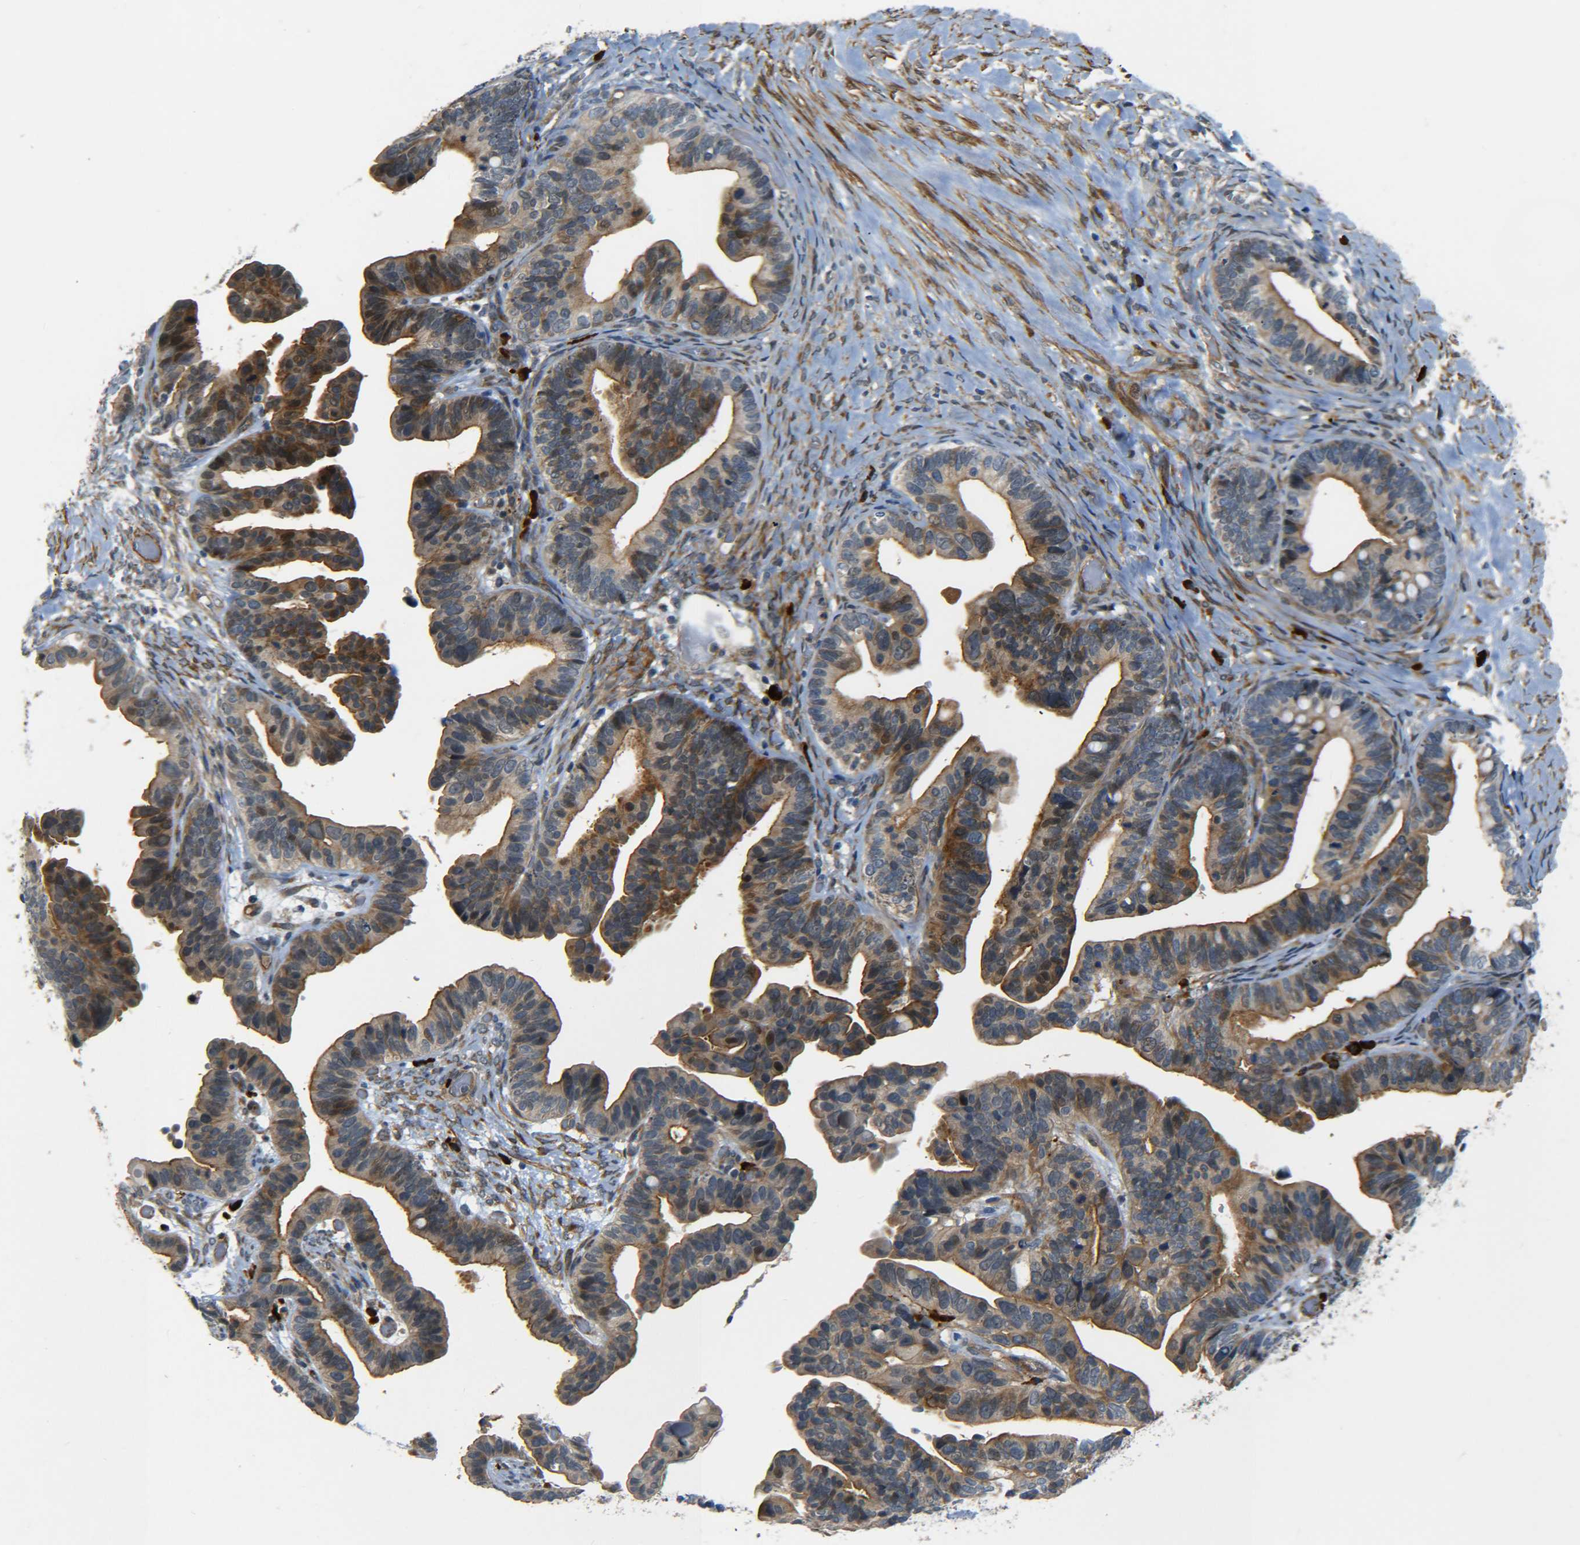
{"staining": {"intensity": "moderate", "quantity": ">75%", "location": "cytoplasmic/membranous,nuclear"}, "tissue": "ovarian cancer", "cell_type": "Tumor cells", "image_type": "cancer", "snomed": [{"axis": "morphology", "description": "Cystadenocarcinoma, serous, NOS"}, {"axis": "topography", "description": "Ovary"}], "caption": "Ovarian serous cystadenocarcinoma stained for a protein (brown) displays moderate cytoplasmic/membranous and nuclear positive positivity in about >75% of tumor cells.", "gene": "MEIS1", "patient": {"sex": "female", "age": 56}}